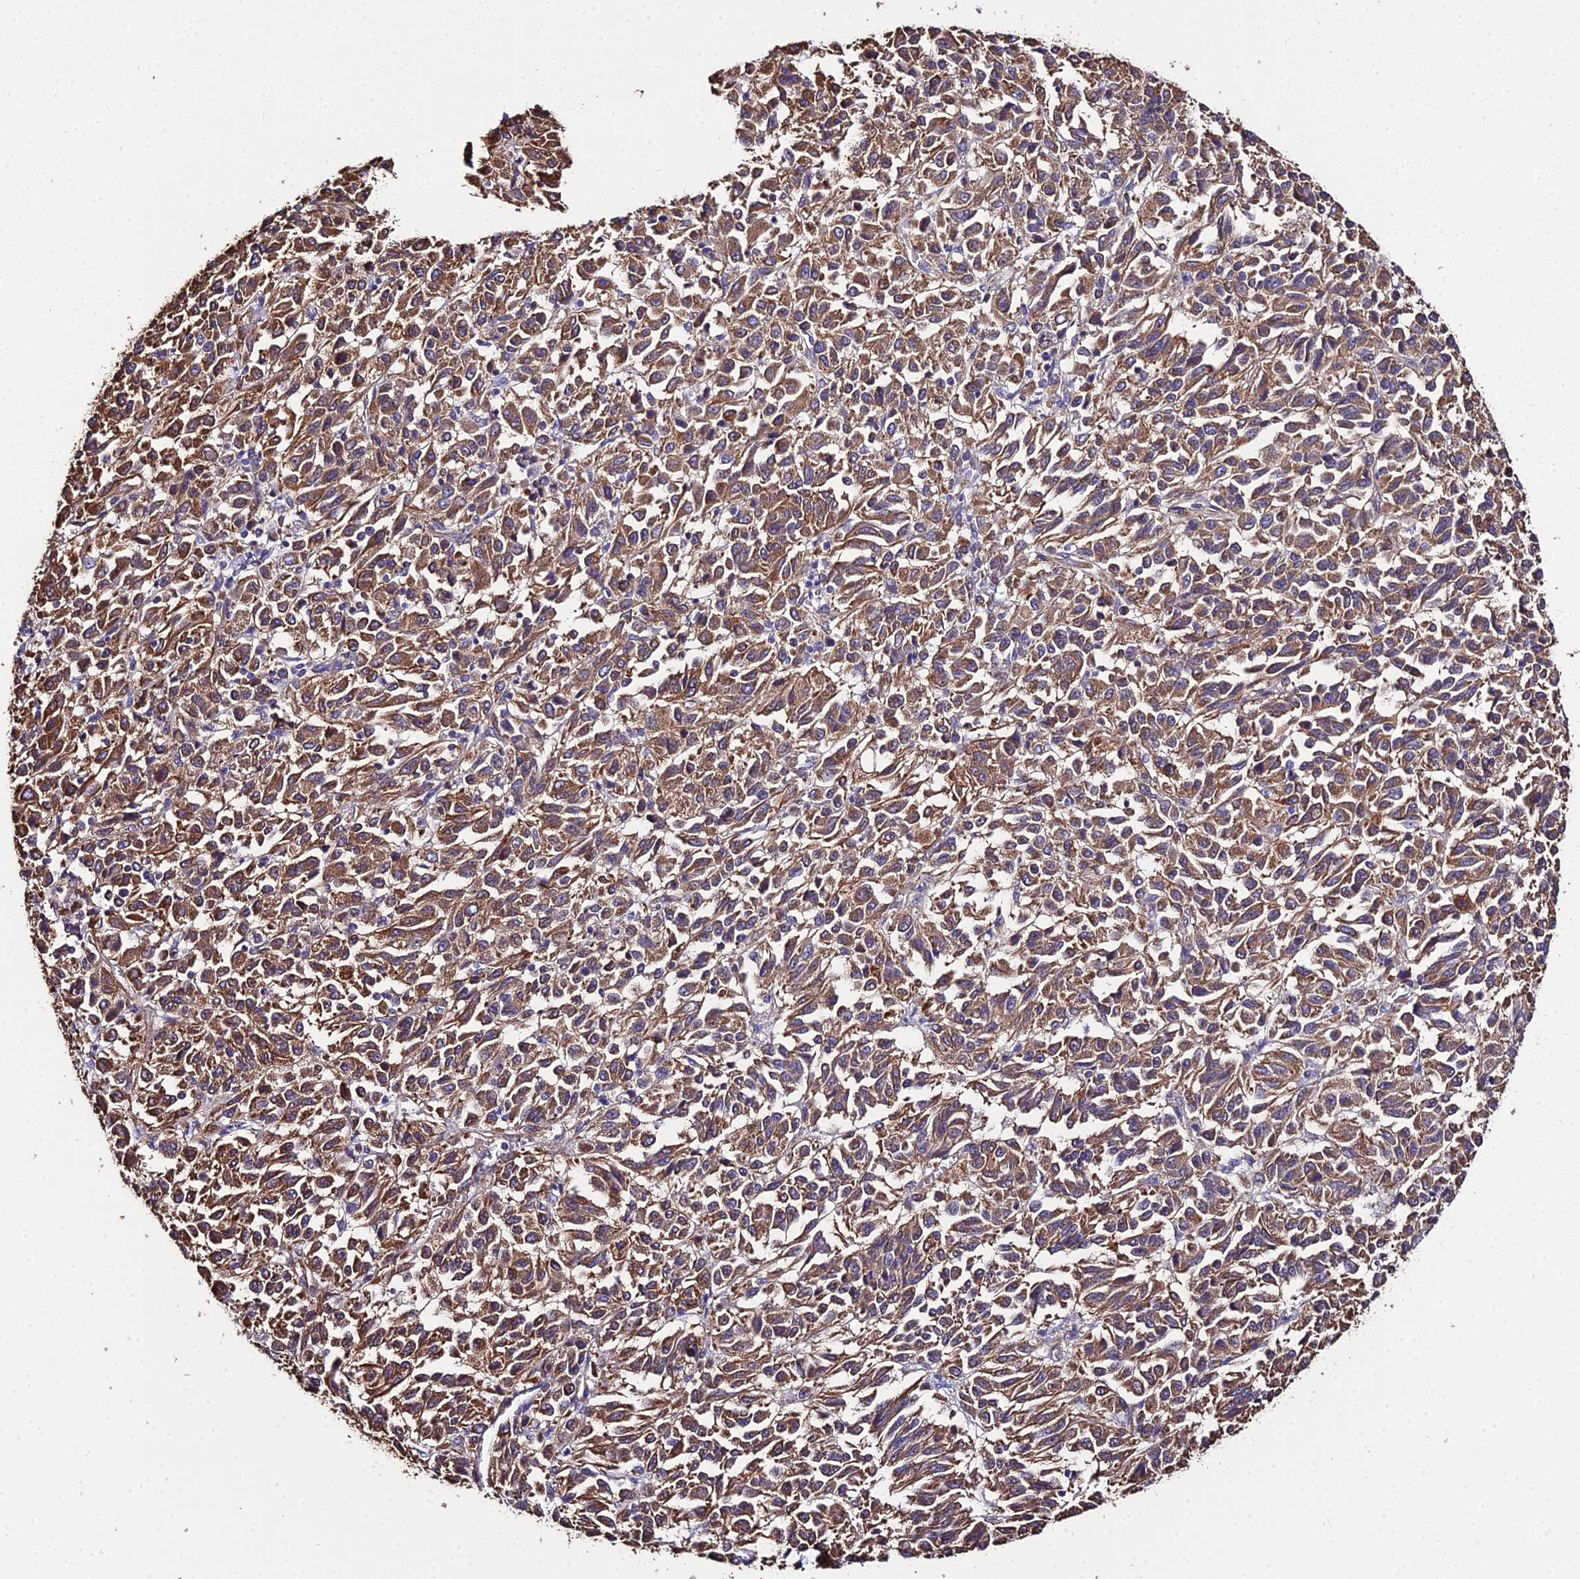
{"staining": {"intensity": "moderate", "quantity": ">75%", "location": "cytoplasmic/membranous"}, "tissue": "melanoma", "cell_type": "Tumor cells", "image_type": "cancer", "snomed": [{"axis": "morphology", "description": "Malignant melanoma, Metastatic site"}, {"axis": "topography", "description": "Lung"}], "caption": "This is an image of immunohistochemistry staining of melanoma, which shows moderate positivity in the cytoplasmic/membranous of tumor cells.", "gene": "TUBA3D", "patient": {"sex": "male", "age": 64}}